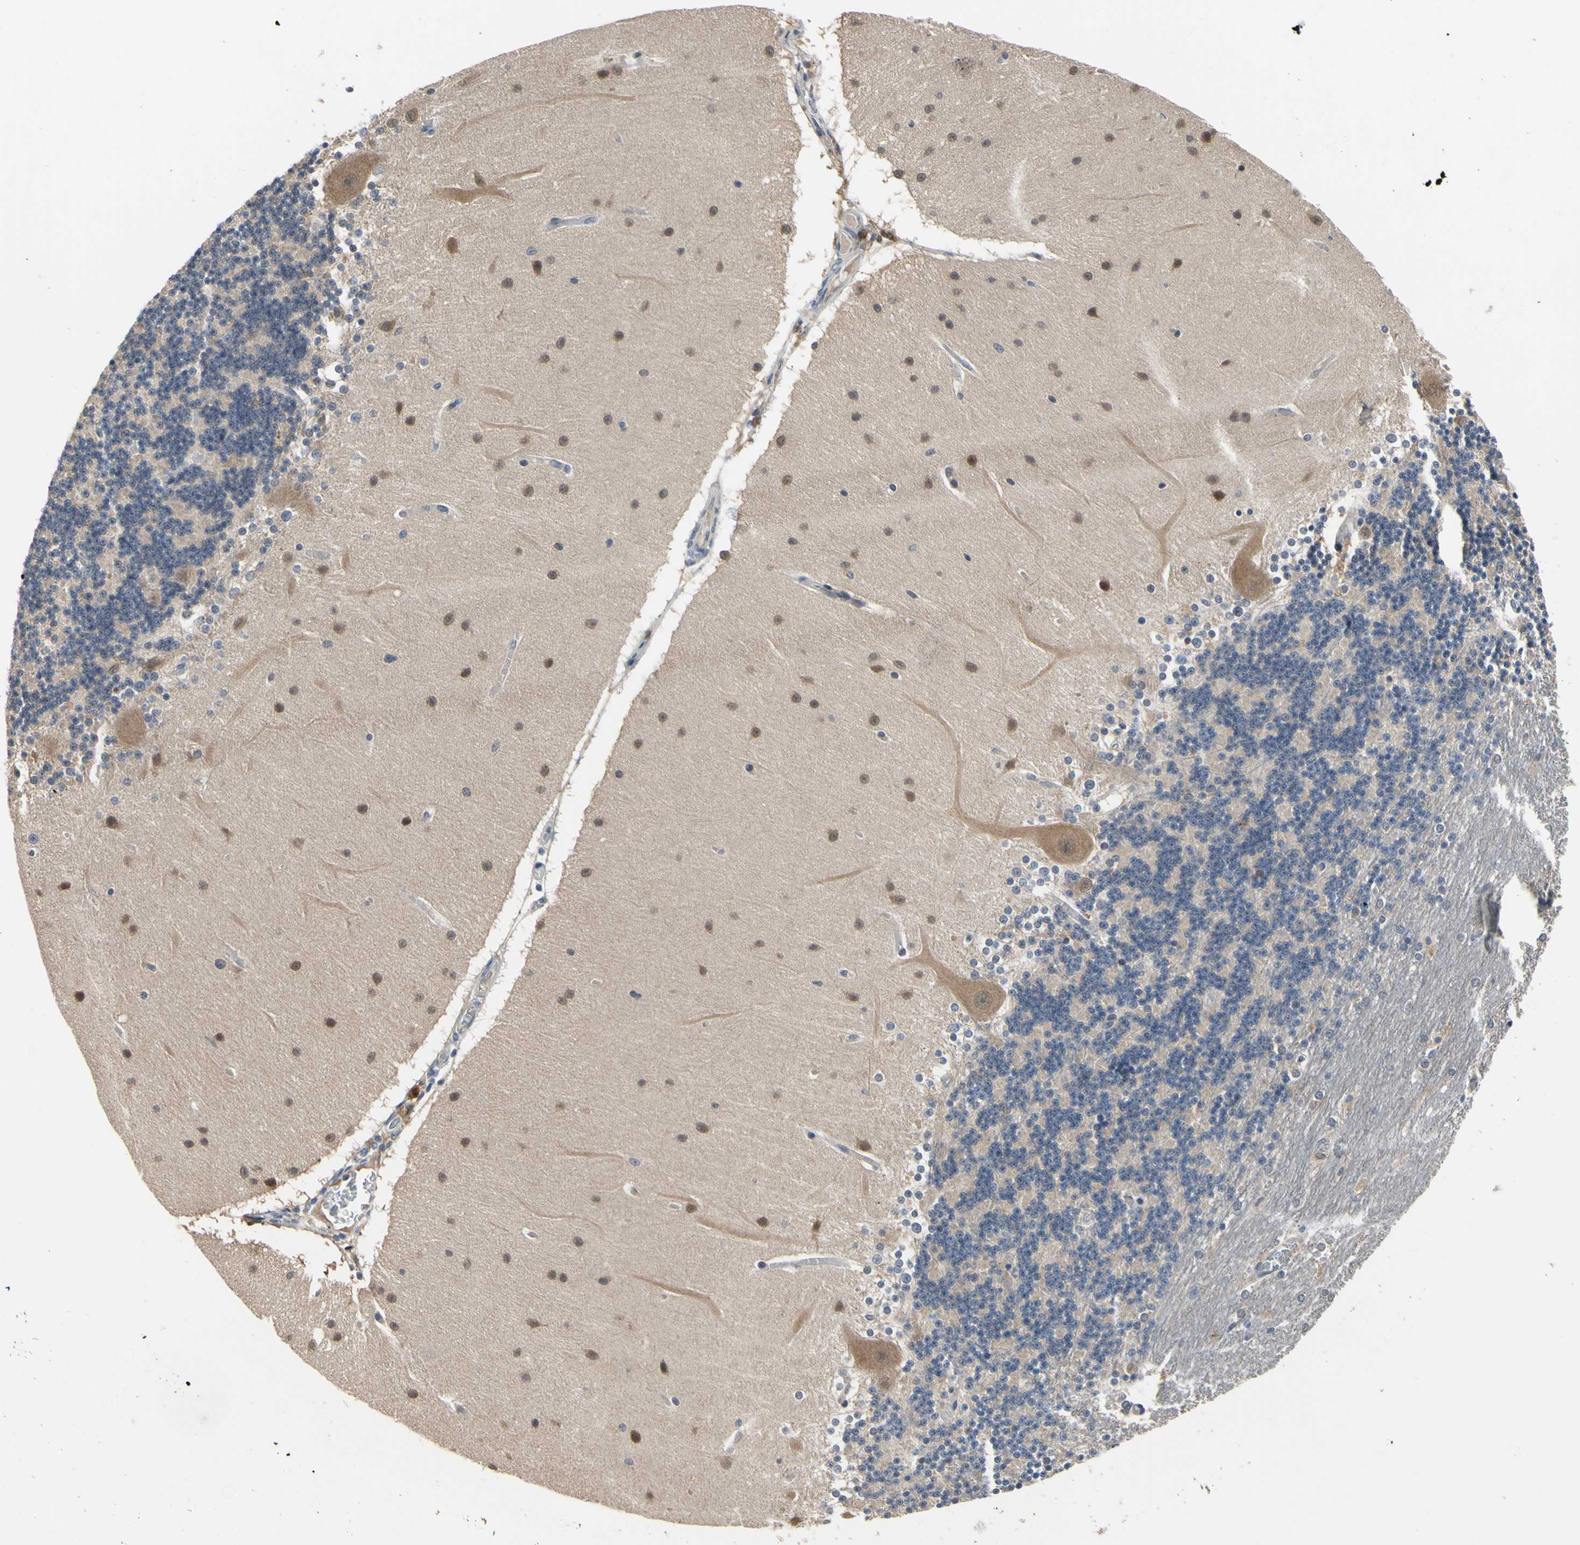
{"staining": {"intensity": "negative", "quantity": "none", "location": "none"}, "tissue": "cerebellum", "cell_type": "Cells in granular layer", "image_type": "normal", "snomed": [{"axis": "morphology", "description": "Normal tissue, NOS"}, {"axis": "topography", "description": "Cerebellum"}], "caption": "Human cerebellum stained for a protein using immunohistochemistry demonstrates no positivity in cells in granular layer.", "gene": "HSPA4", "patient": {"sex": "female", "age": 54}}